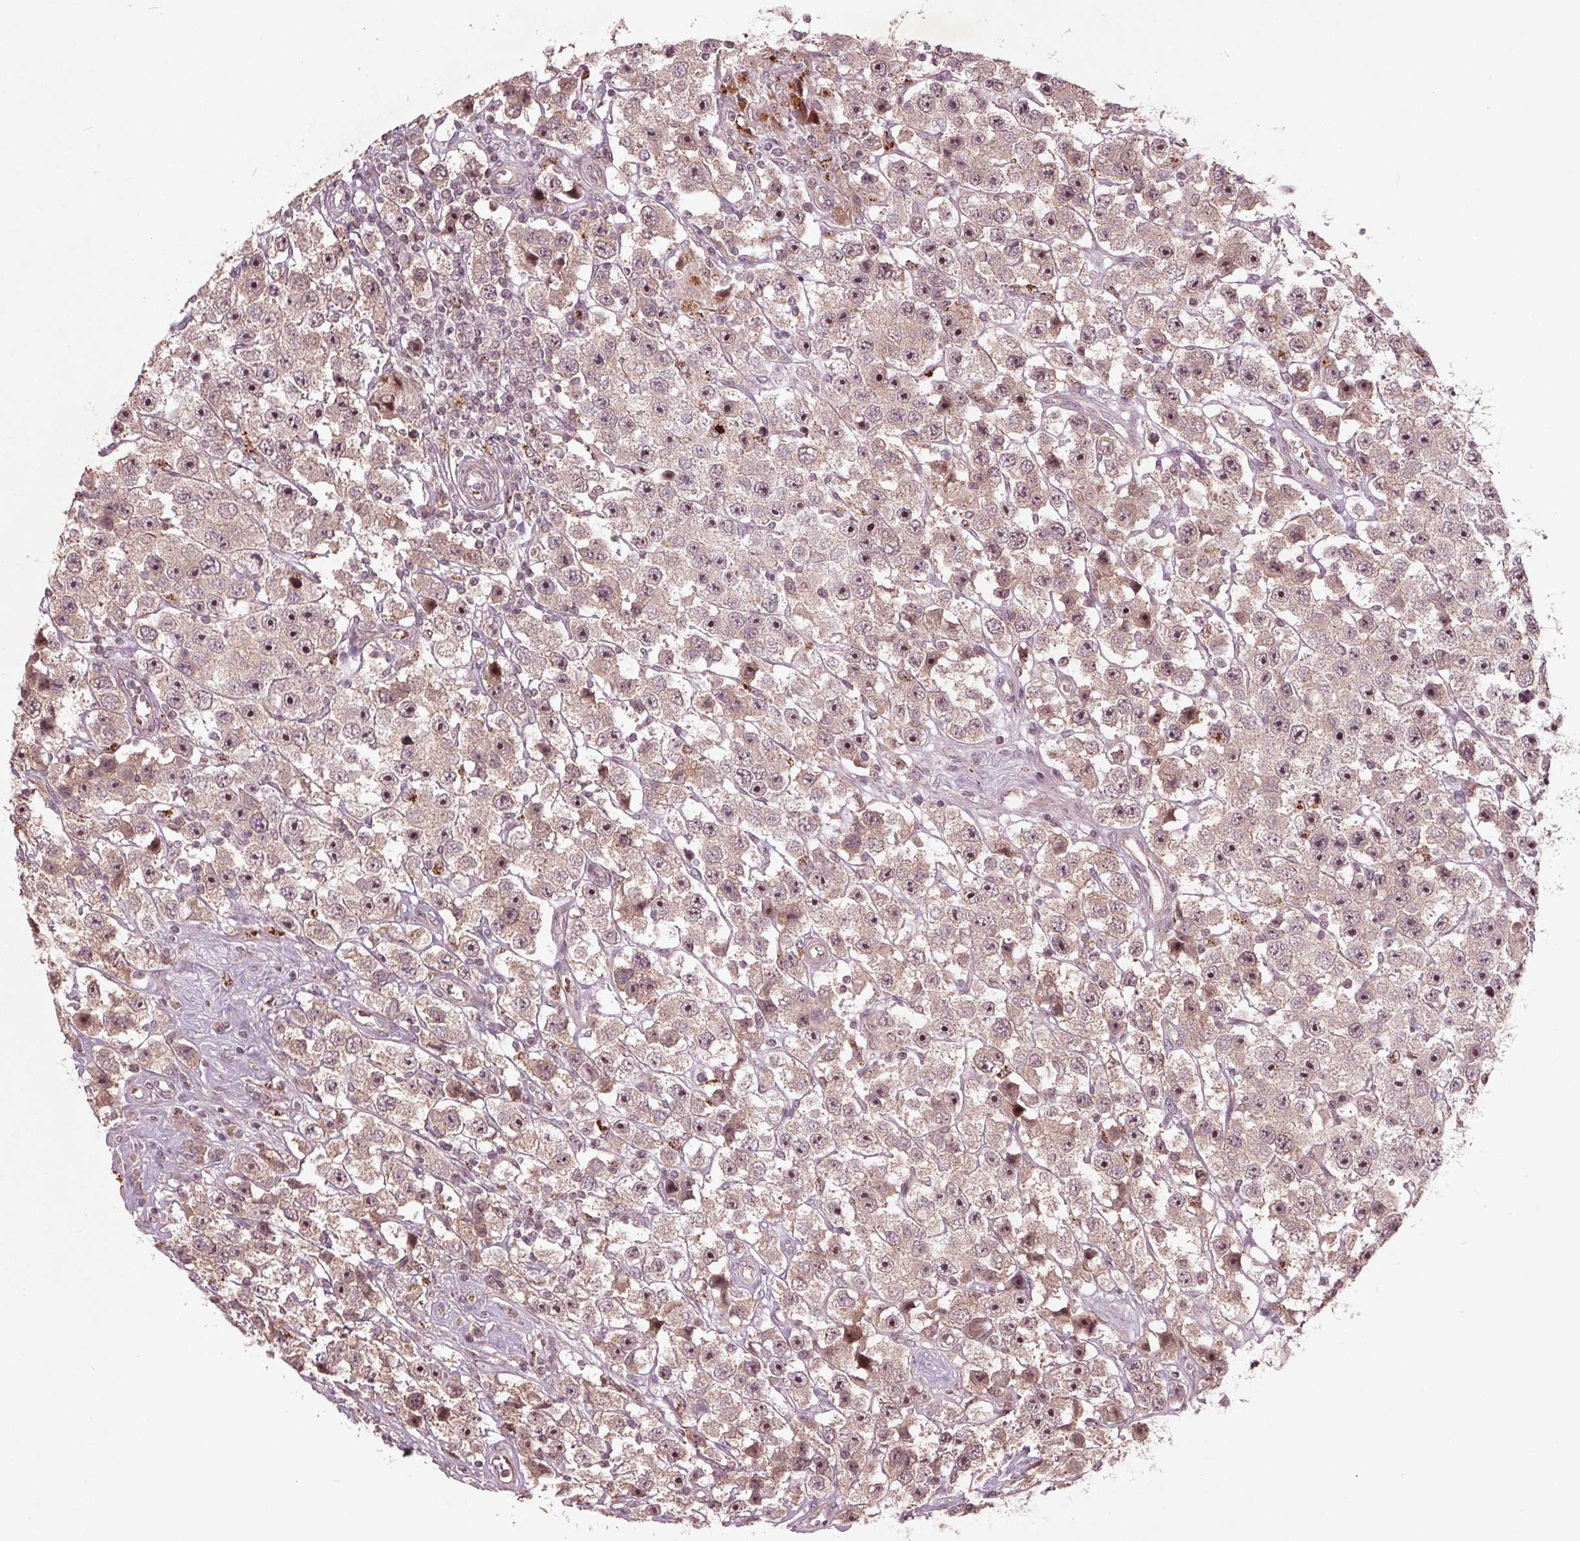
{"staining": {"intensity": "weak", "quantity": ">75%", "location": "cytoplasmic/membranous,nuclear"}, "tissue": "testis cancer", "cell_type": "Tumor cells", "image_type": "cancer", "snomed": [{"axis": "morphology", "description": "Seminoma, NOS"}, {"axis": "topography", "description": "Testis"}], "caption": "Testis cancer was stained to show a protein in brown. There is low levels of weak cytoplasmic/membranous and nuclear positivity in about >75% of tumor cells. (DAB (3,3'-diaminobenzidine) IHC with brightfield microscopy, high magnification).", "gene": "CDKL4", "patient": {"sex": "male", "age": 45}}